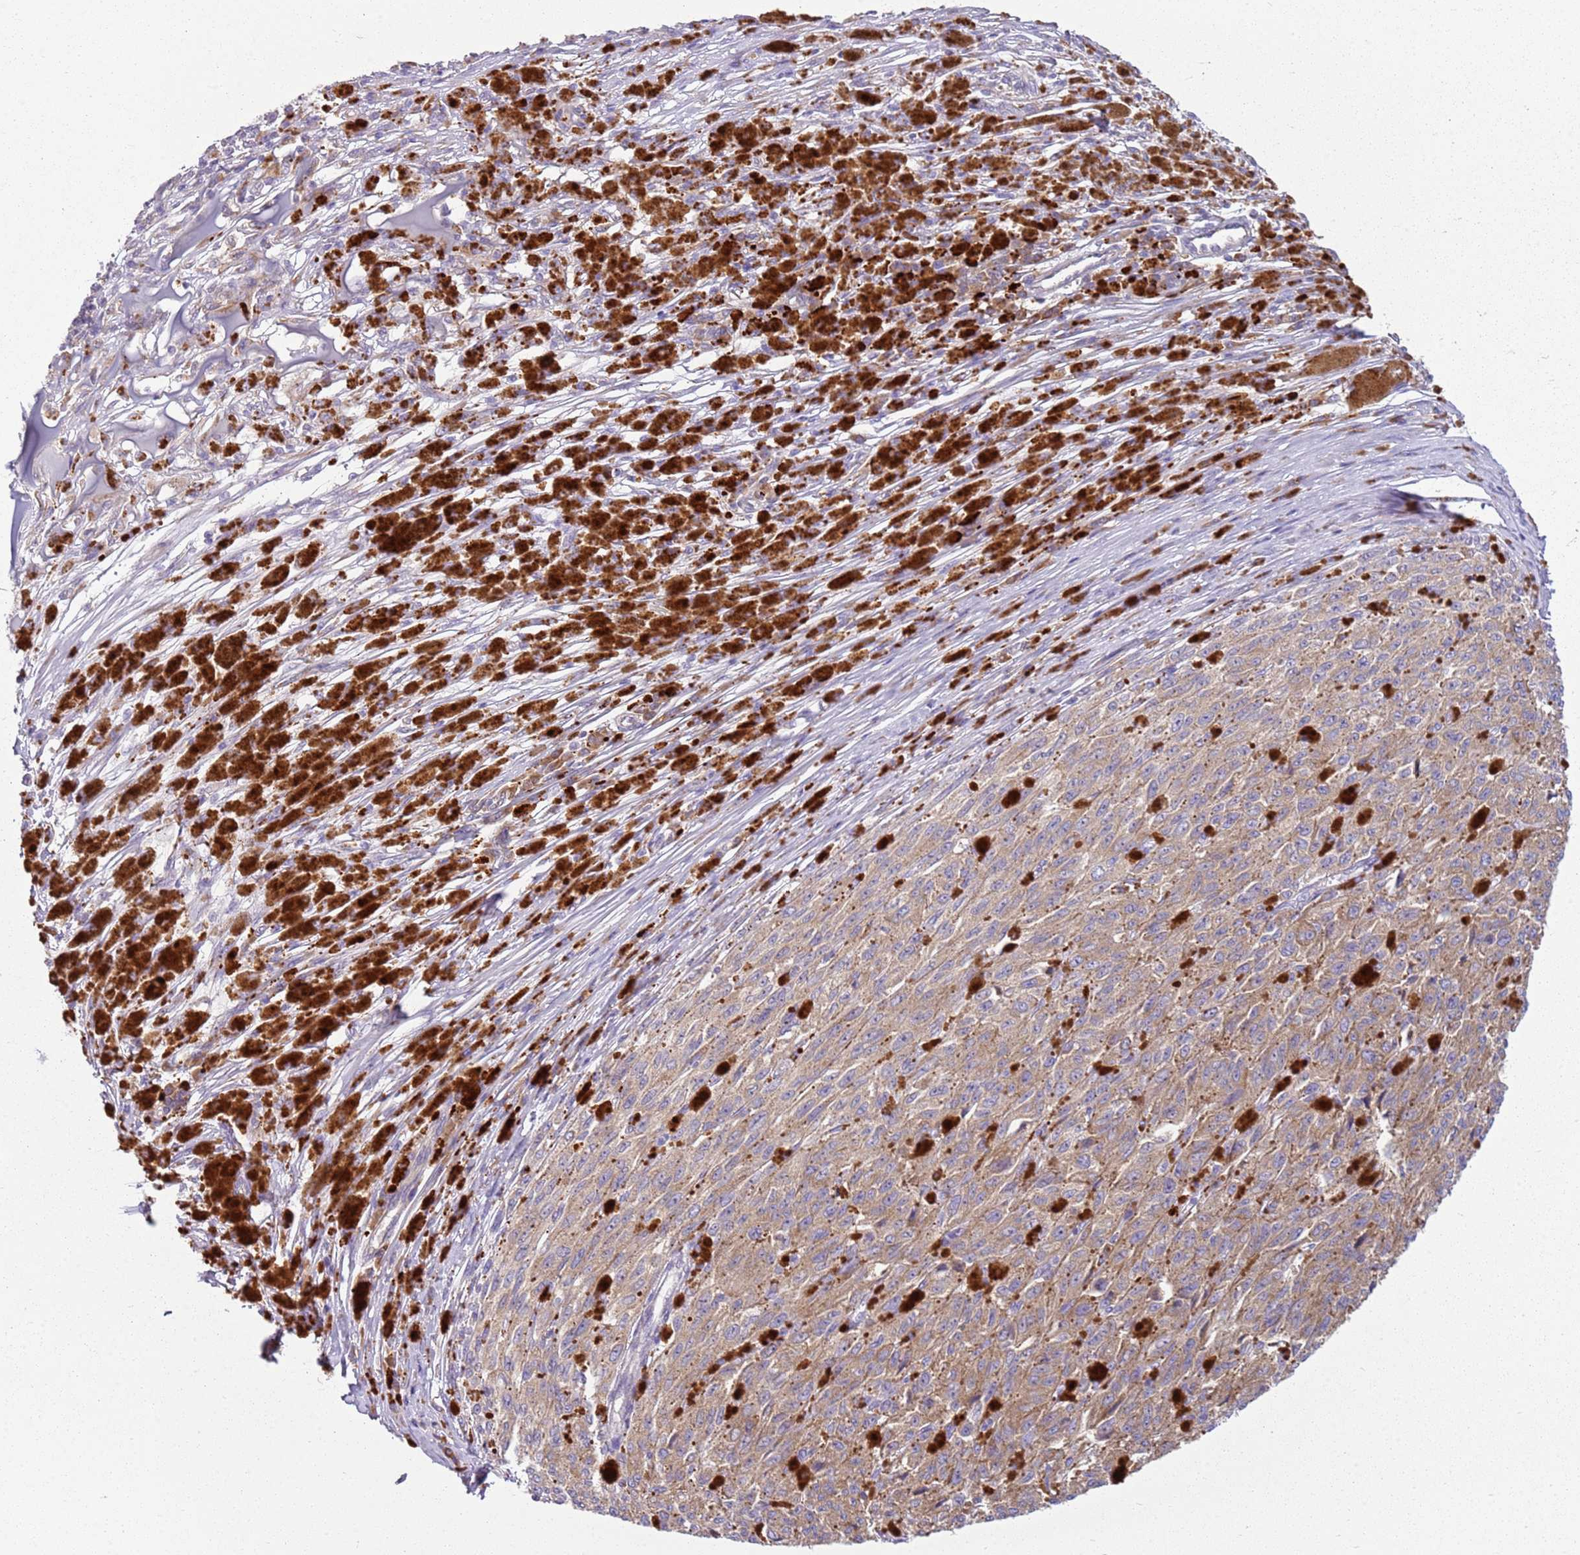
{"staining": {"intensity": "weak", "quantity": ">75%", "location": "cytoplasmic/membranous"}, "tissue": "melanoma", "cell_type": "Tumor cells", "image_type": "cancer", "snomed": [{"axis": "morphology", "description": "Malignant melanoma, NOS"}, {"axis": "topography", "description": "Skin"}], "caption": "Human malignant melanoma stained with a protein marker shows weak staining in tumor cells.", "gene": "RPS28", "patient": {"sex": "female", "age": 52}}